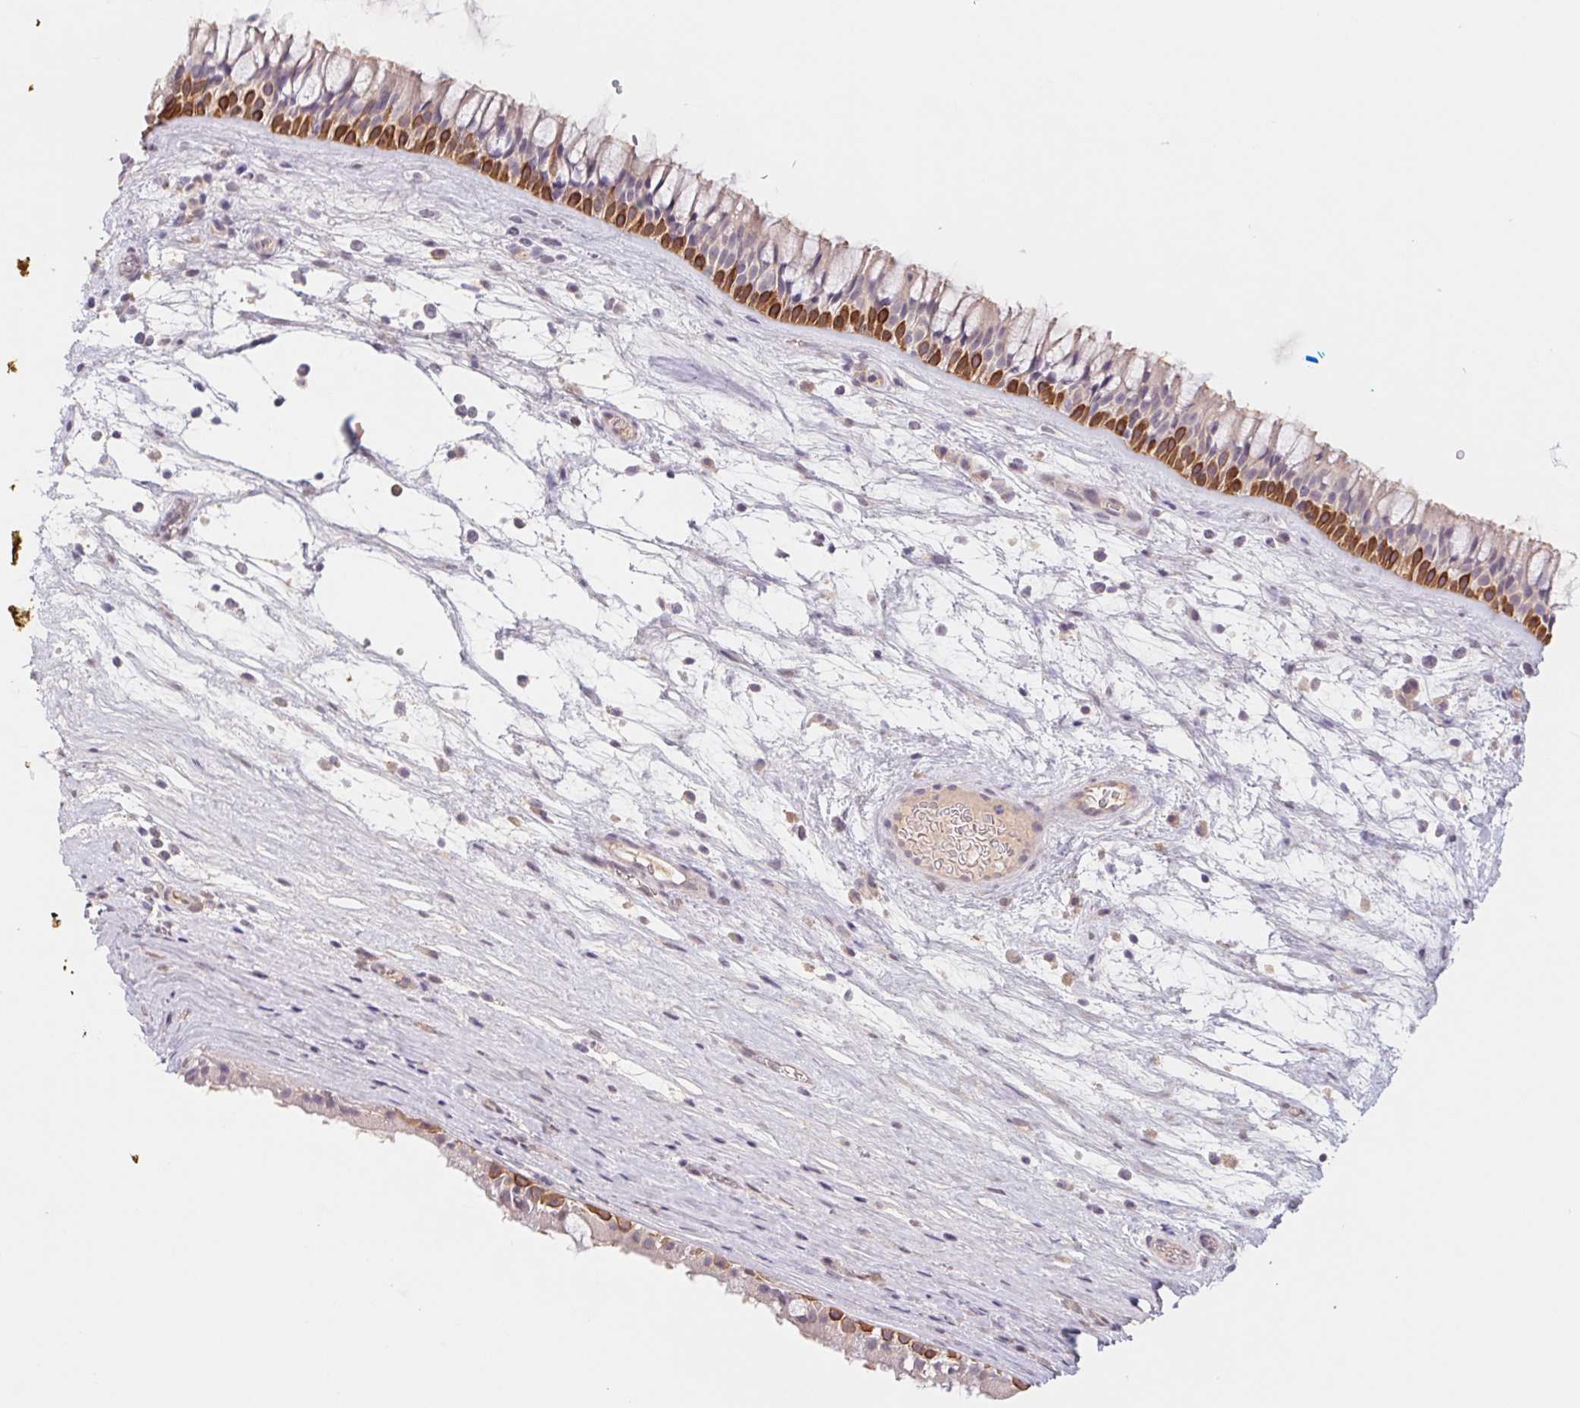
{"staining": {"intensity": "strong", "quantity": "<25%", "location": "cytoplasmic/membranous"}, "tissue": "nasopharynx", "cell_type": "Respiratory epithelial cells", "image_type": "normal", "snomed": [{"axis": "morphology", "description": "Normal tissue, NOS"}, {"axis": "topography", "description": "Nasopharynx"}], "caption": "This image demonstrates IHC staining of unremarkable human nasopharynx, with medium strong cytoplasmic/membranous expression in approximately <25% of respiratory epithelial cells.", "gene": "PNMA8B", "patient": {"sex": "male", "age": 74}}